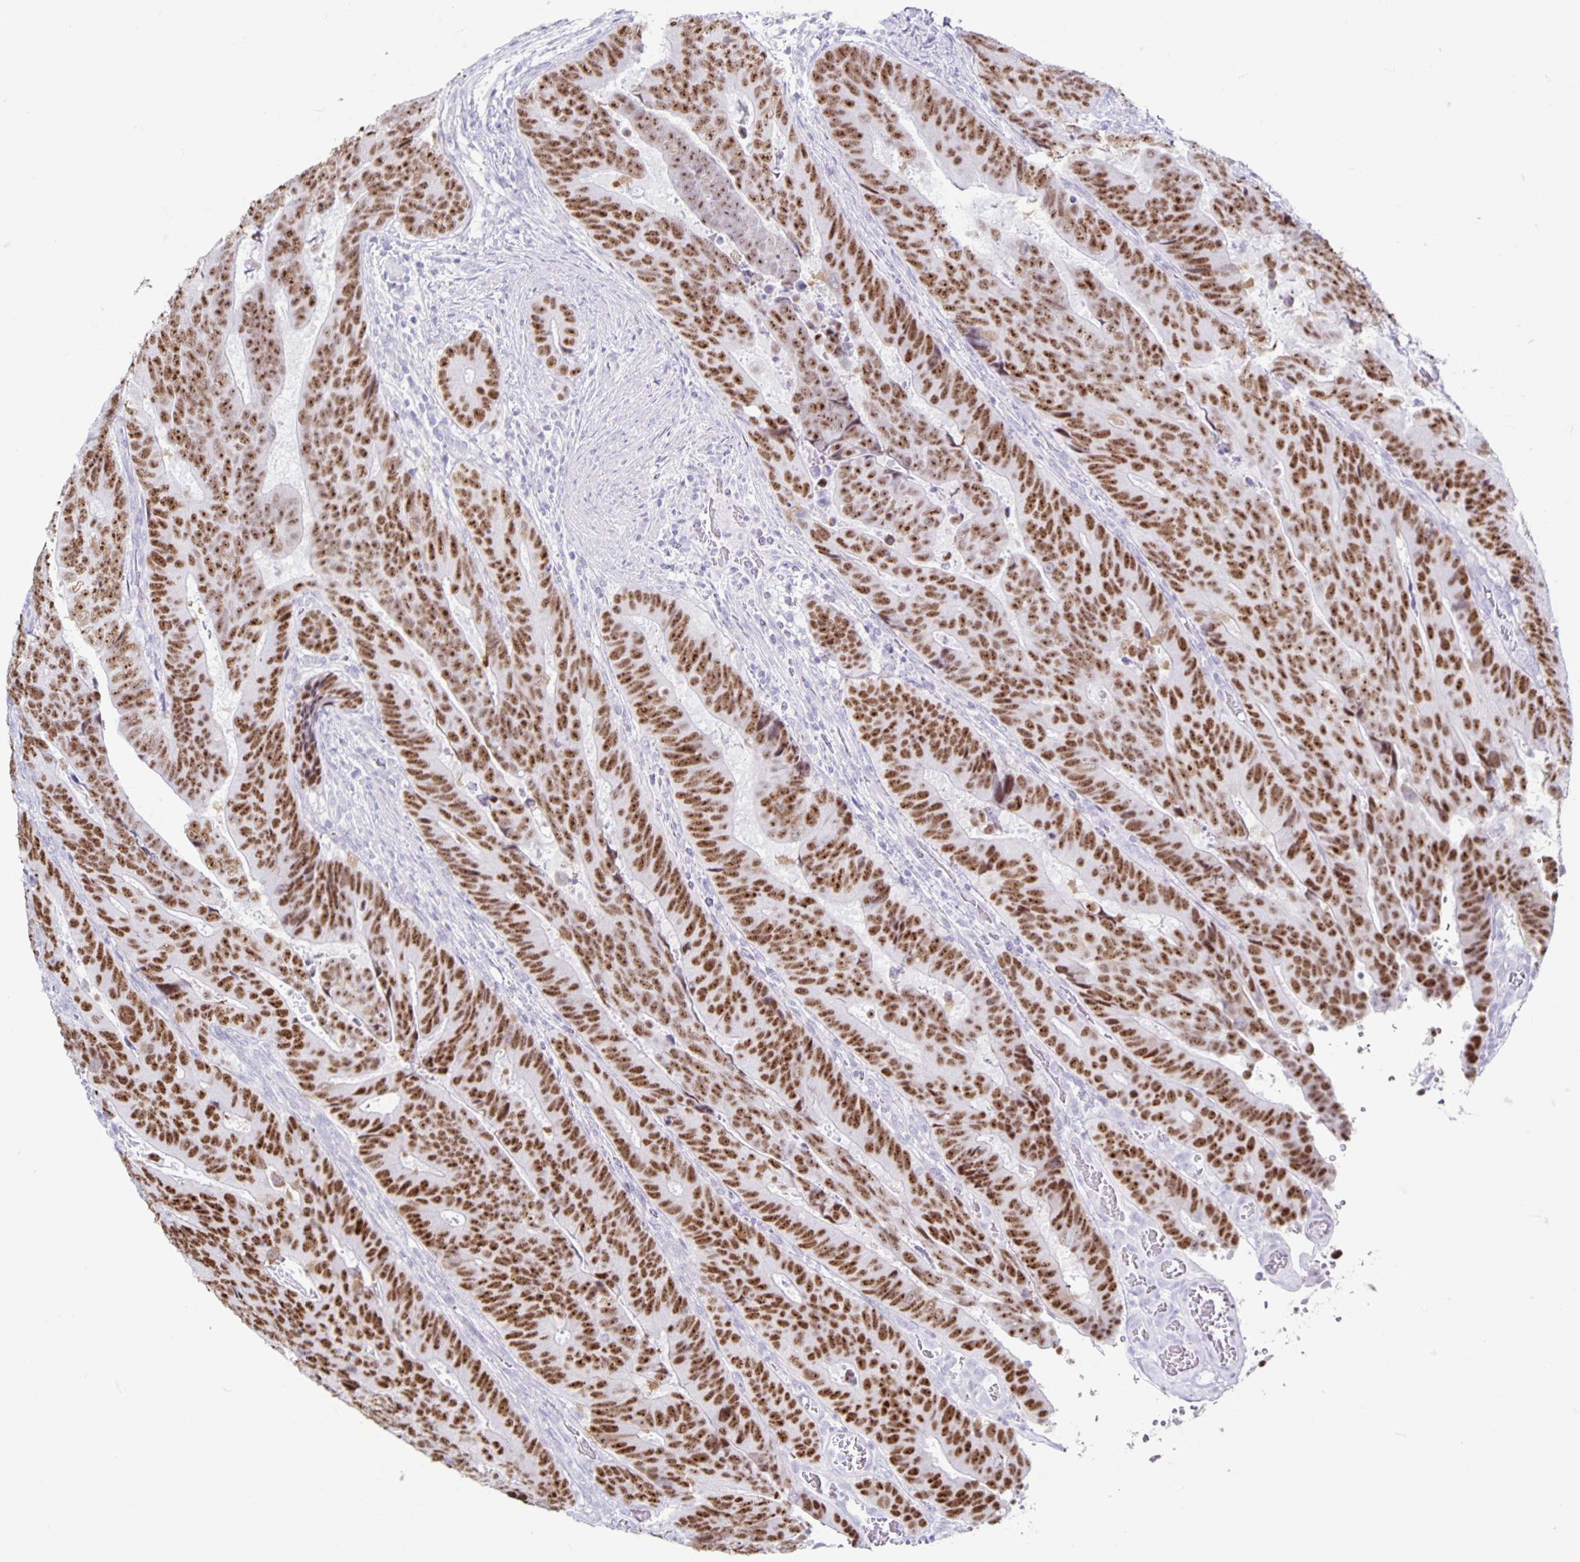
{"staining": {"intensity": "moderate", "quantity": "25%-75%", "location": "nuclear"}, "tissue": "colorectal cancer", "cell_type": "Tumor cells", "image_type": "cancer", "snomed": [{"axis": "morphology", "description": "Adenocarcinoma, NOS"}, {"axis": "topography", "description": "Colon"}], "caption": "About 25%-75% of tumor cells in adenocarcinoma (colorectal) reveal moderate nuclear protein expression as visualized by brown immunohistochemical staining.", "gene": "CT45A5", "patient": {"sex": "female", "age": 48}}